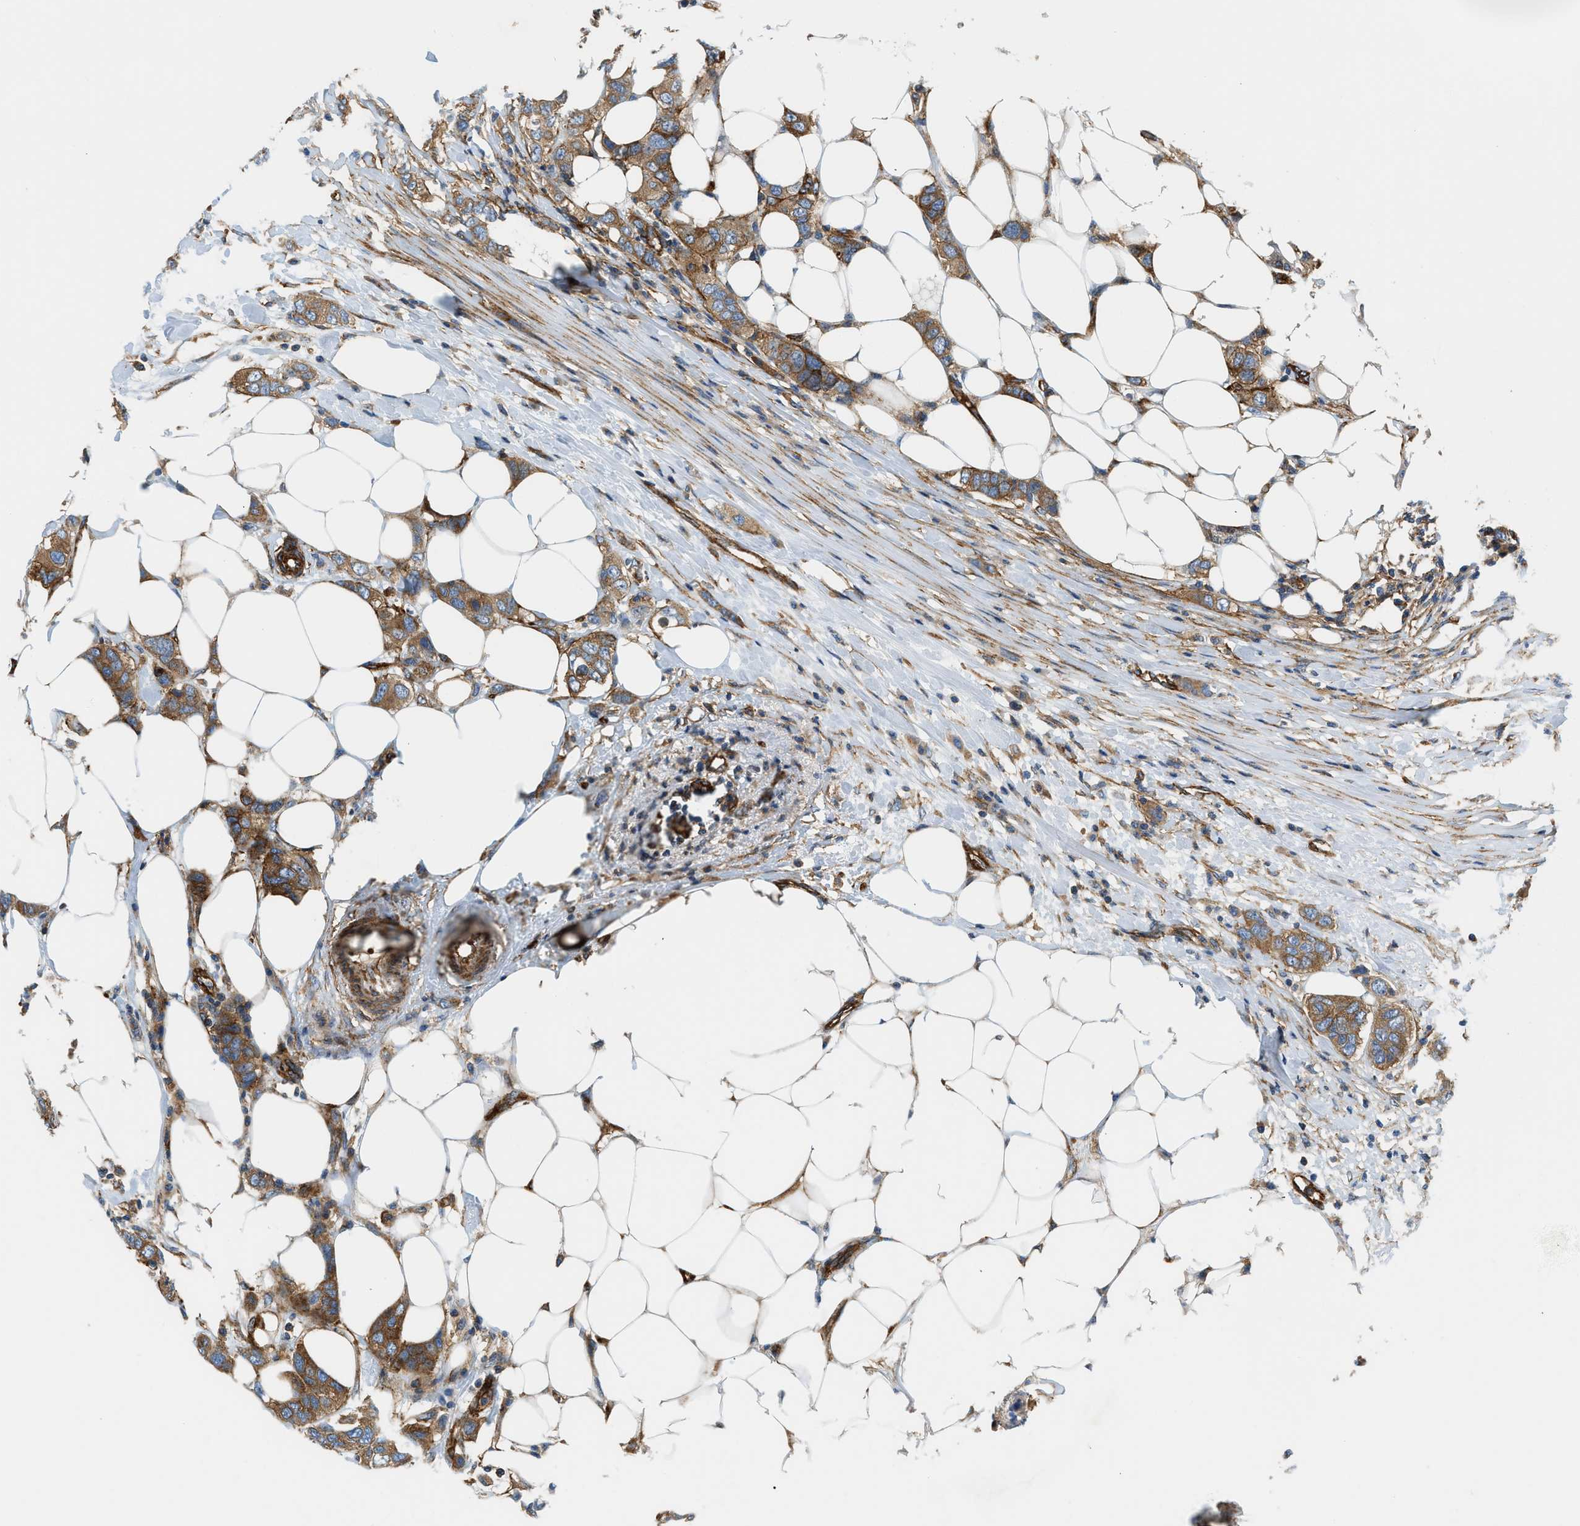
{"staining": {"intensity": "moderate", "quantity": ">75%", "location": "cytoplasmic/membranous"}, "tissue": "breast cancer", "cell_type": "Tumor cells", "image_type": "cancer", "snomed": [{"axis": "morphology", "description": "Duct carcinoma"}, {"axis": "topography", "description": "Breast"}], "caption": "Protein expression analysis of human breast cancer (intraductal carcinoma) reveals moderate cytoplasmic/membranous staining in approximately >75% of tumor cells.", "gene": "HIP1", "patient": {"sex": "female", "age": 50}}